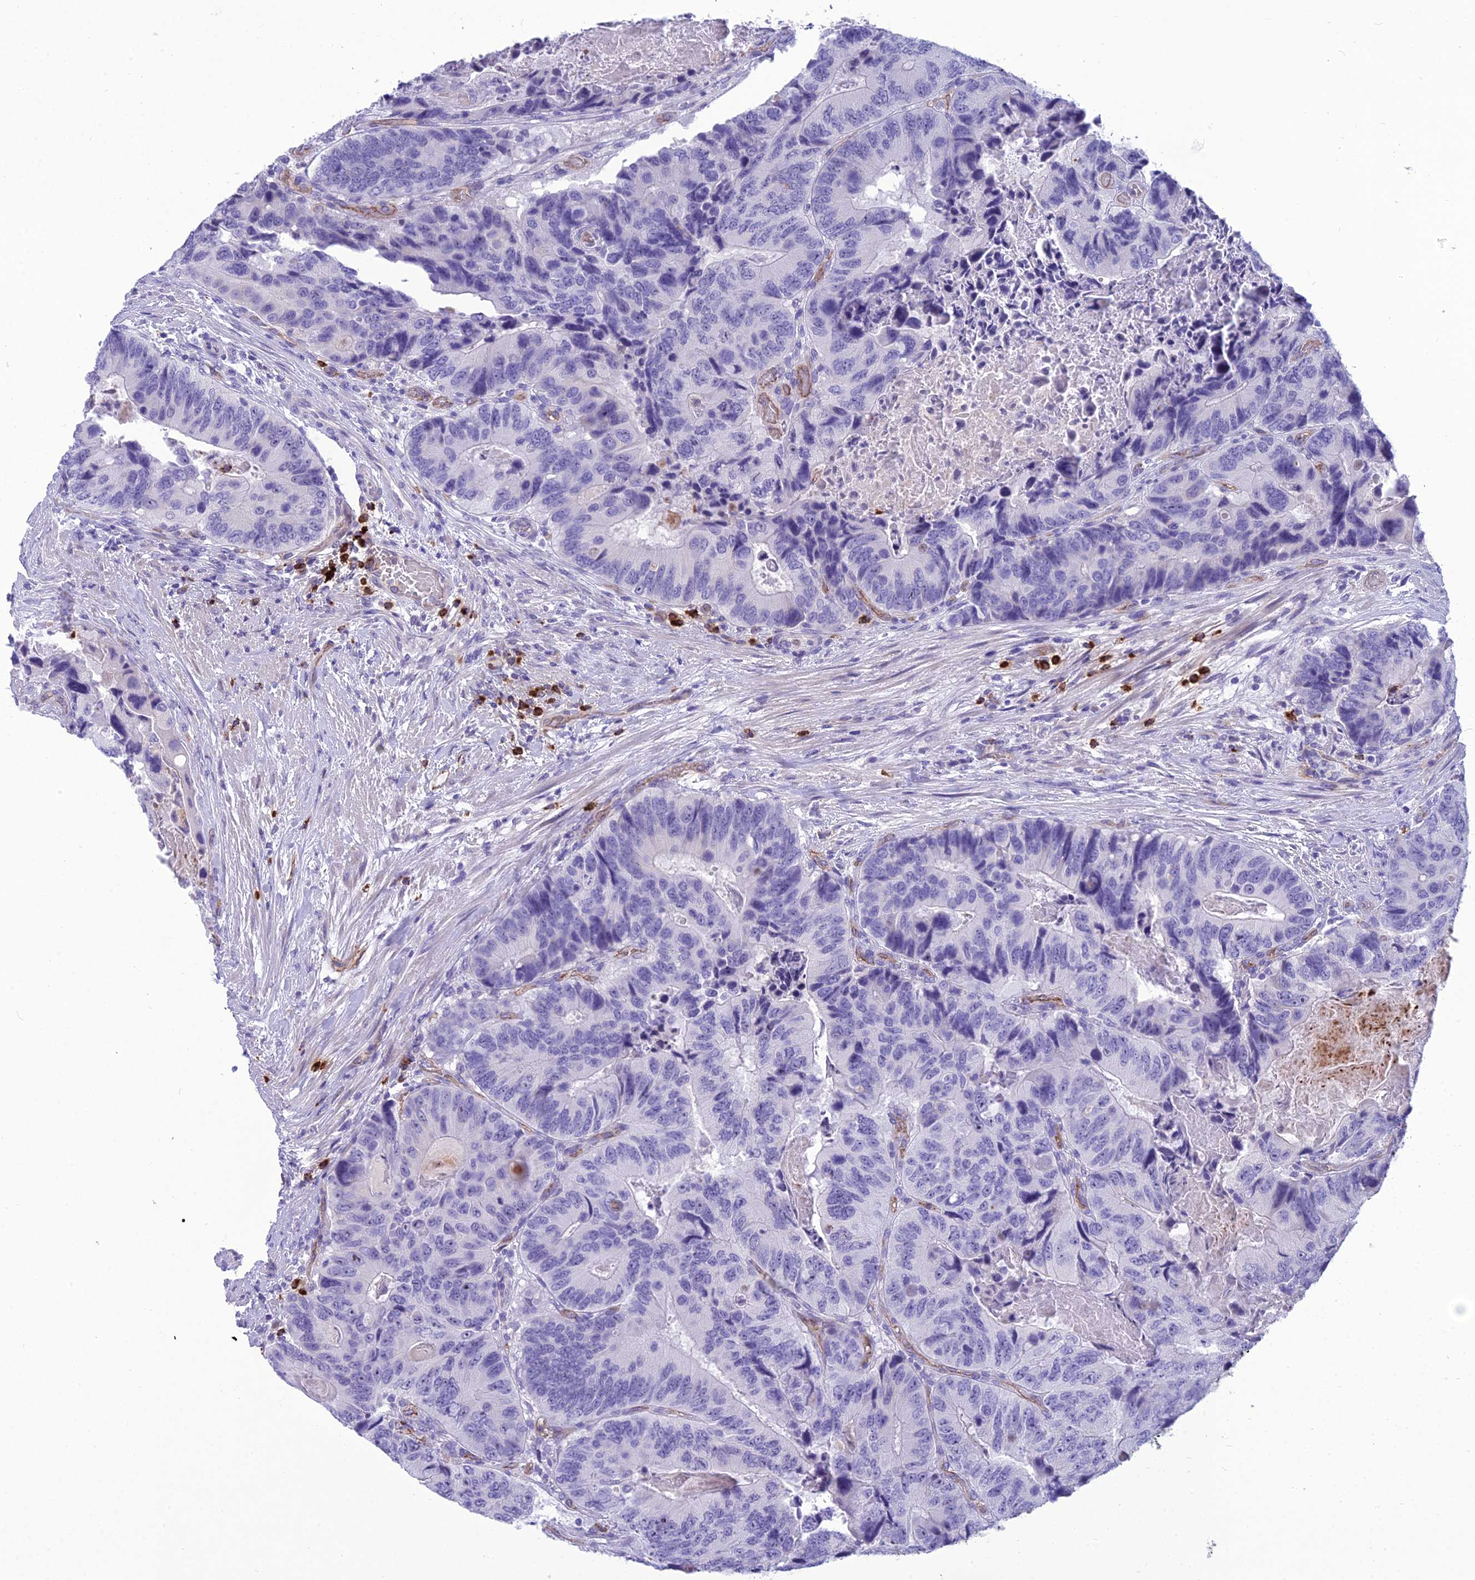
{"staining": {"intensity": "negative", "quantity": "none", "location": "none"}, "tissue": "colorectal cancer", "cell_type": "Tumor cells", "image_type": "cancer", "snomed": [{"axis": "morphology", "description": "Adenocarcinoma, NOS"}, {"axis": "topography", "description": "Colon"}], "caption": "Colorectal cancer (adenocarcinoma) was stained to show a protein in brown. There is no significant positivity in tumor cells. (DAB (3,3'-diaminobenzidine) IHC with hematoxylin counter stain).", "gene": "BBS7", "patient": {"sex": "male", "age": 84}}